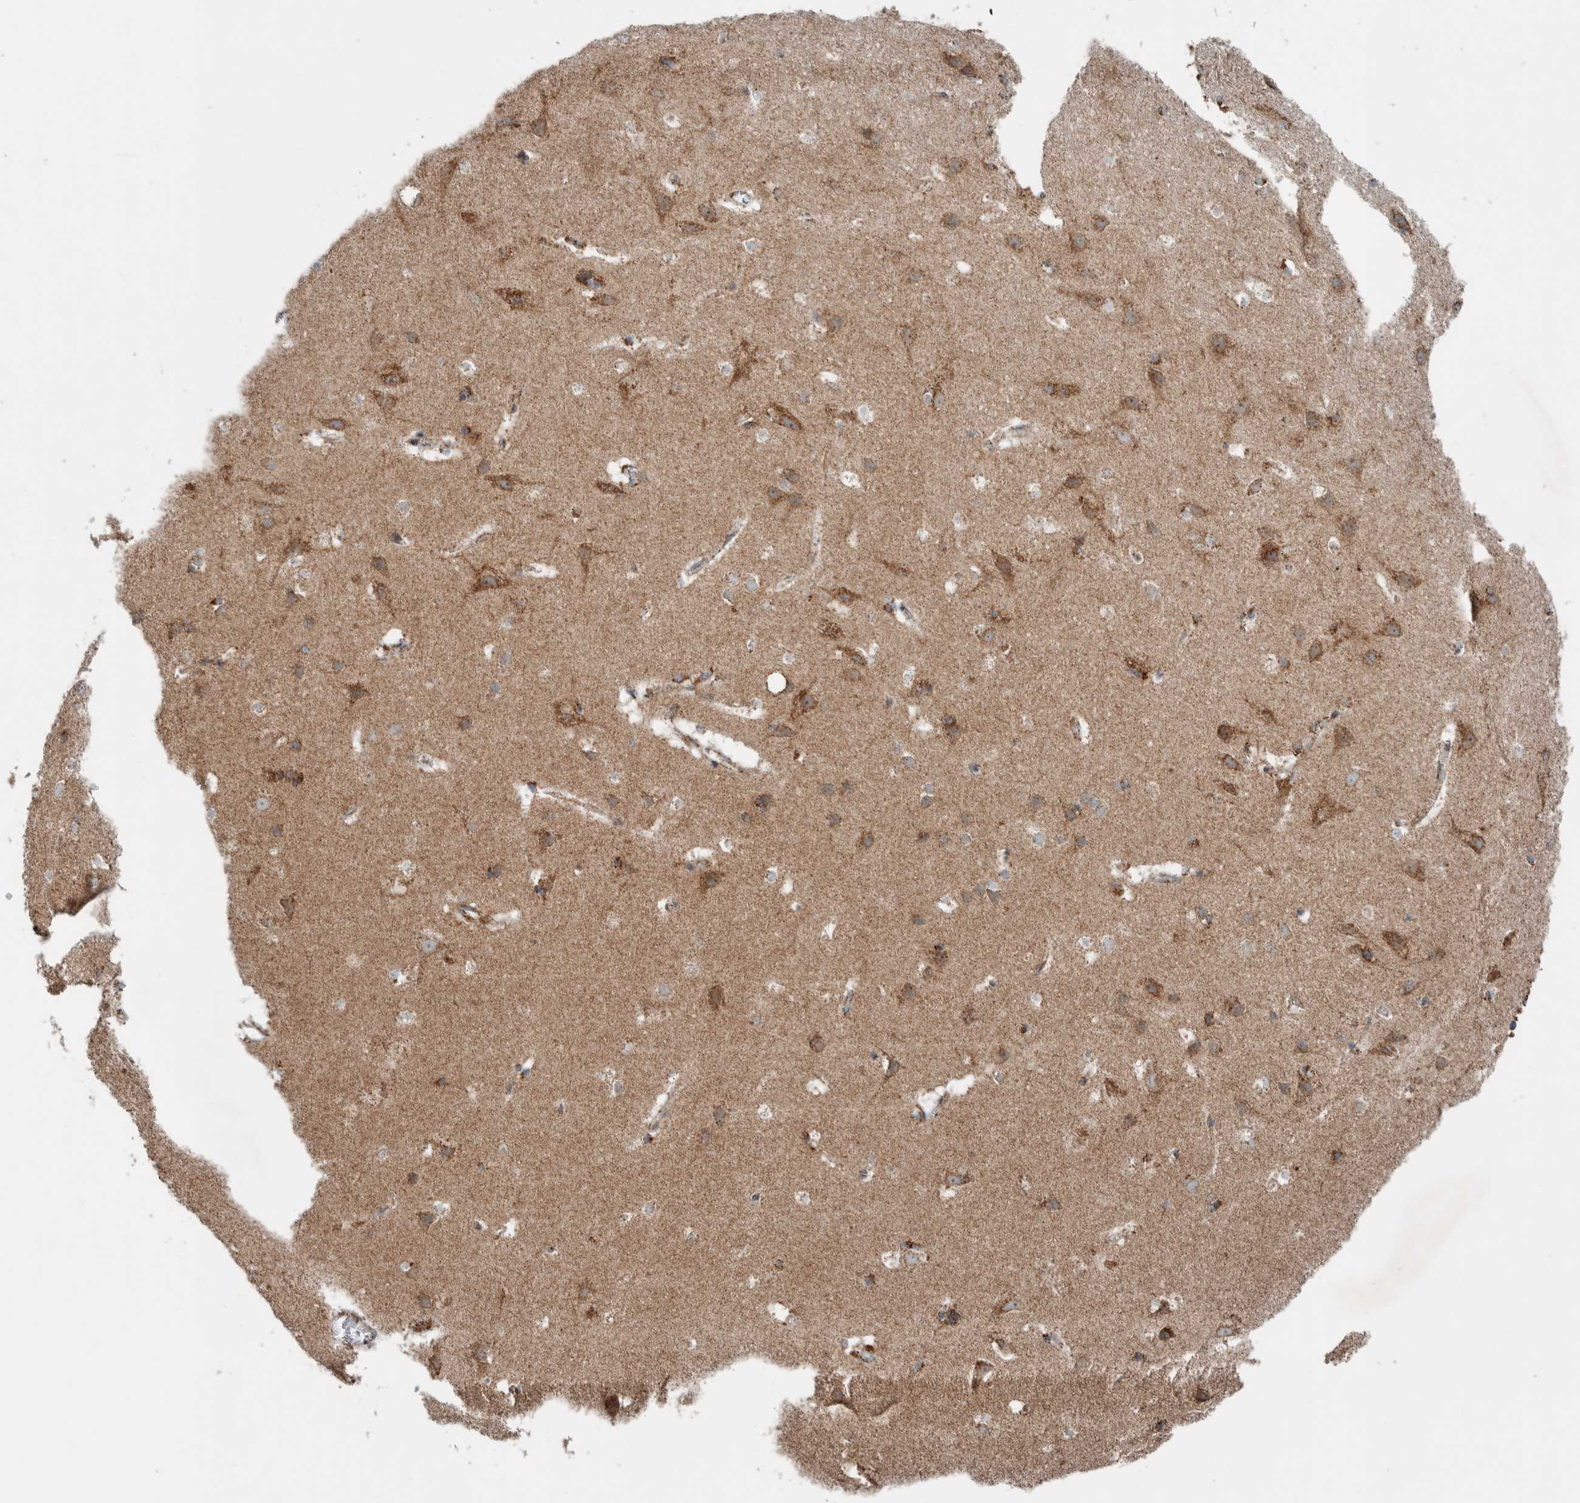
{"staining": {"intensity": "moderate", "quantity": ">75%", "location": "cytoplasmic/membranous"}, "tissue": "cerebral cortex", "cell_type": "Endothelial cells", "image_type": "normal", "snomed": [{"axis": "morphology", "description": "Normal tissue, NOS"}, {"axis": "topography", "description": "Cerebral cortex"}], "caption": "Immunohistochemical staining of unremarkable human cerebral cortex reveals moderate cytoplasmic/membranous protein positivity in approximately >75% of endothelial cells. (DAB = brown stain, brightfield microscopy at high magnification).", "gene": "CNTROB", "patient": {"sex": "male", "age": 54}}